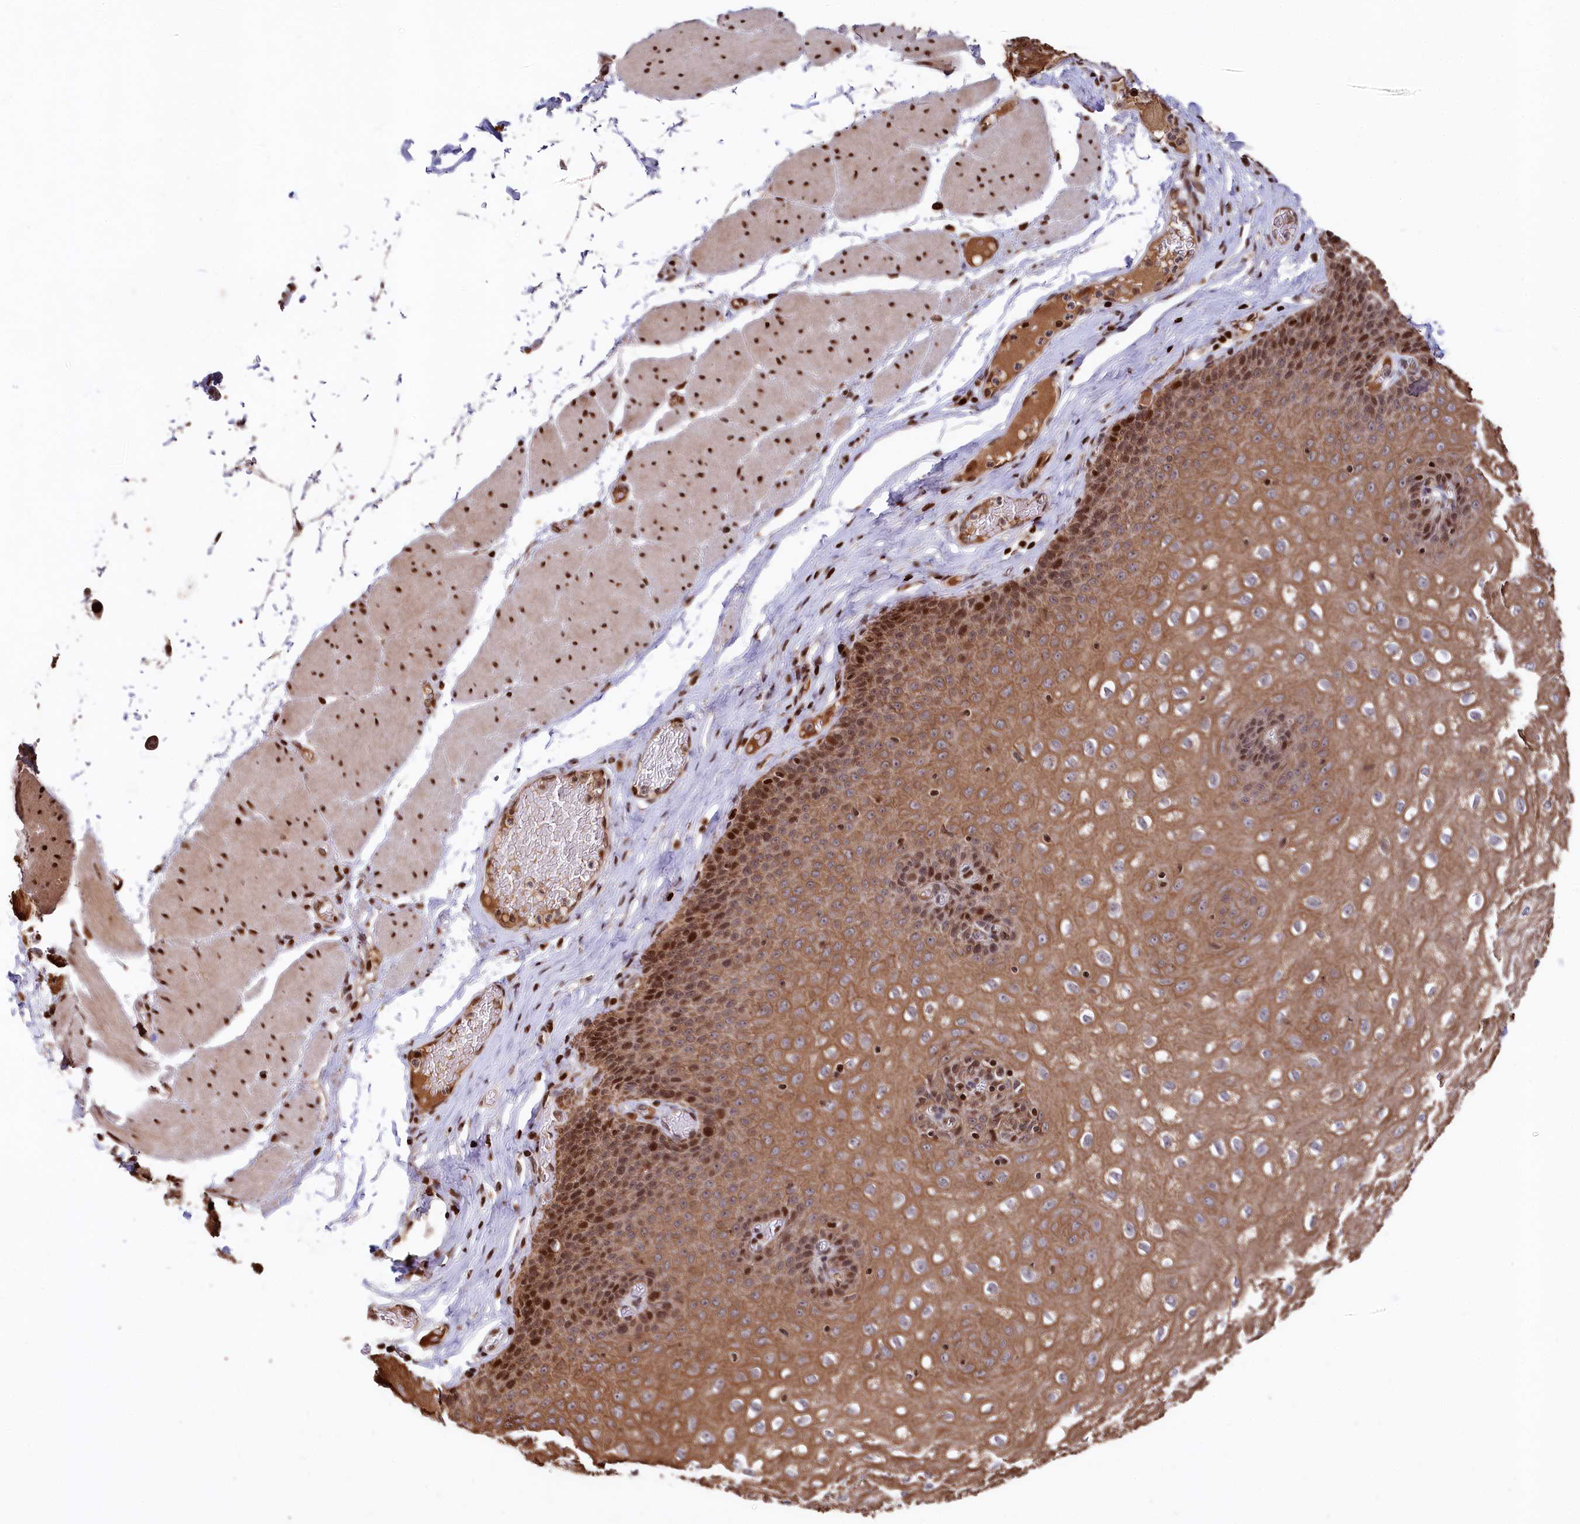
{"staining": {"intensity": "strong", "quantity": ">75%", "location": "cytoplasmic/membranous,nuclear"}, "tissue": "esophagus", "cell_type": "Squamous epithelial cells", "image_type": "normal", "snomed": [{"axis": "morphology", "description": "Normal tissue, NOS"}, {"axis": "topography", "description": "Esophagus"}], "caption": "An image showing strong cytoplasmic/membranous,nuclear positivity in approximately >75% of squamous epithelial cells in benign esophagus, as visualized by brown immunohistochemical staining.", "gene": "MCF2L2", "patient": {"sex": "male", "age": 60}}